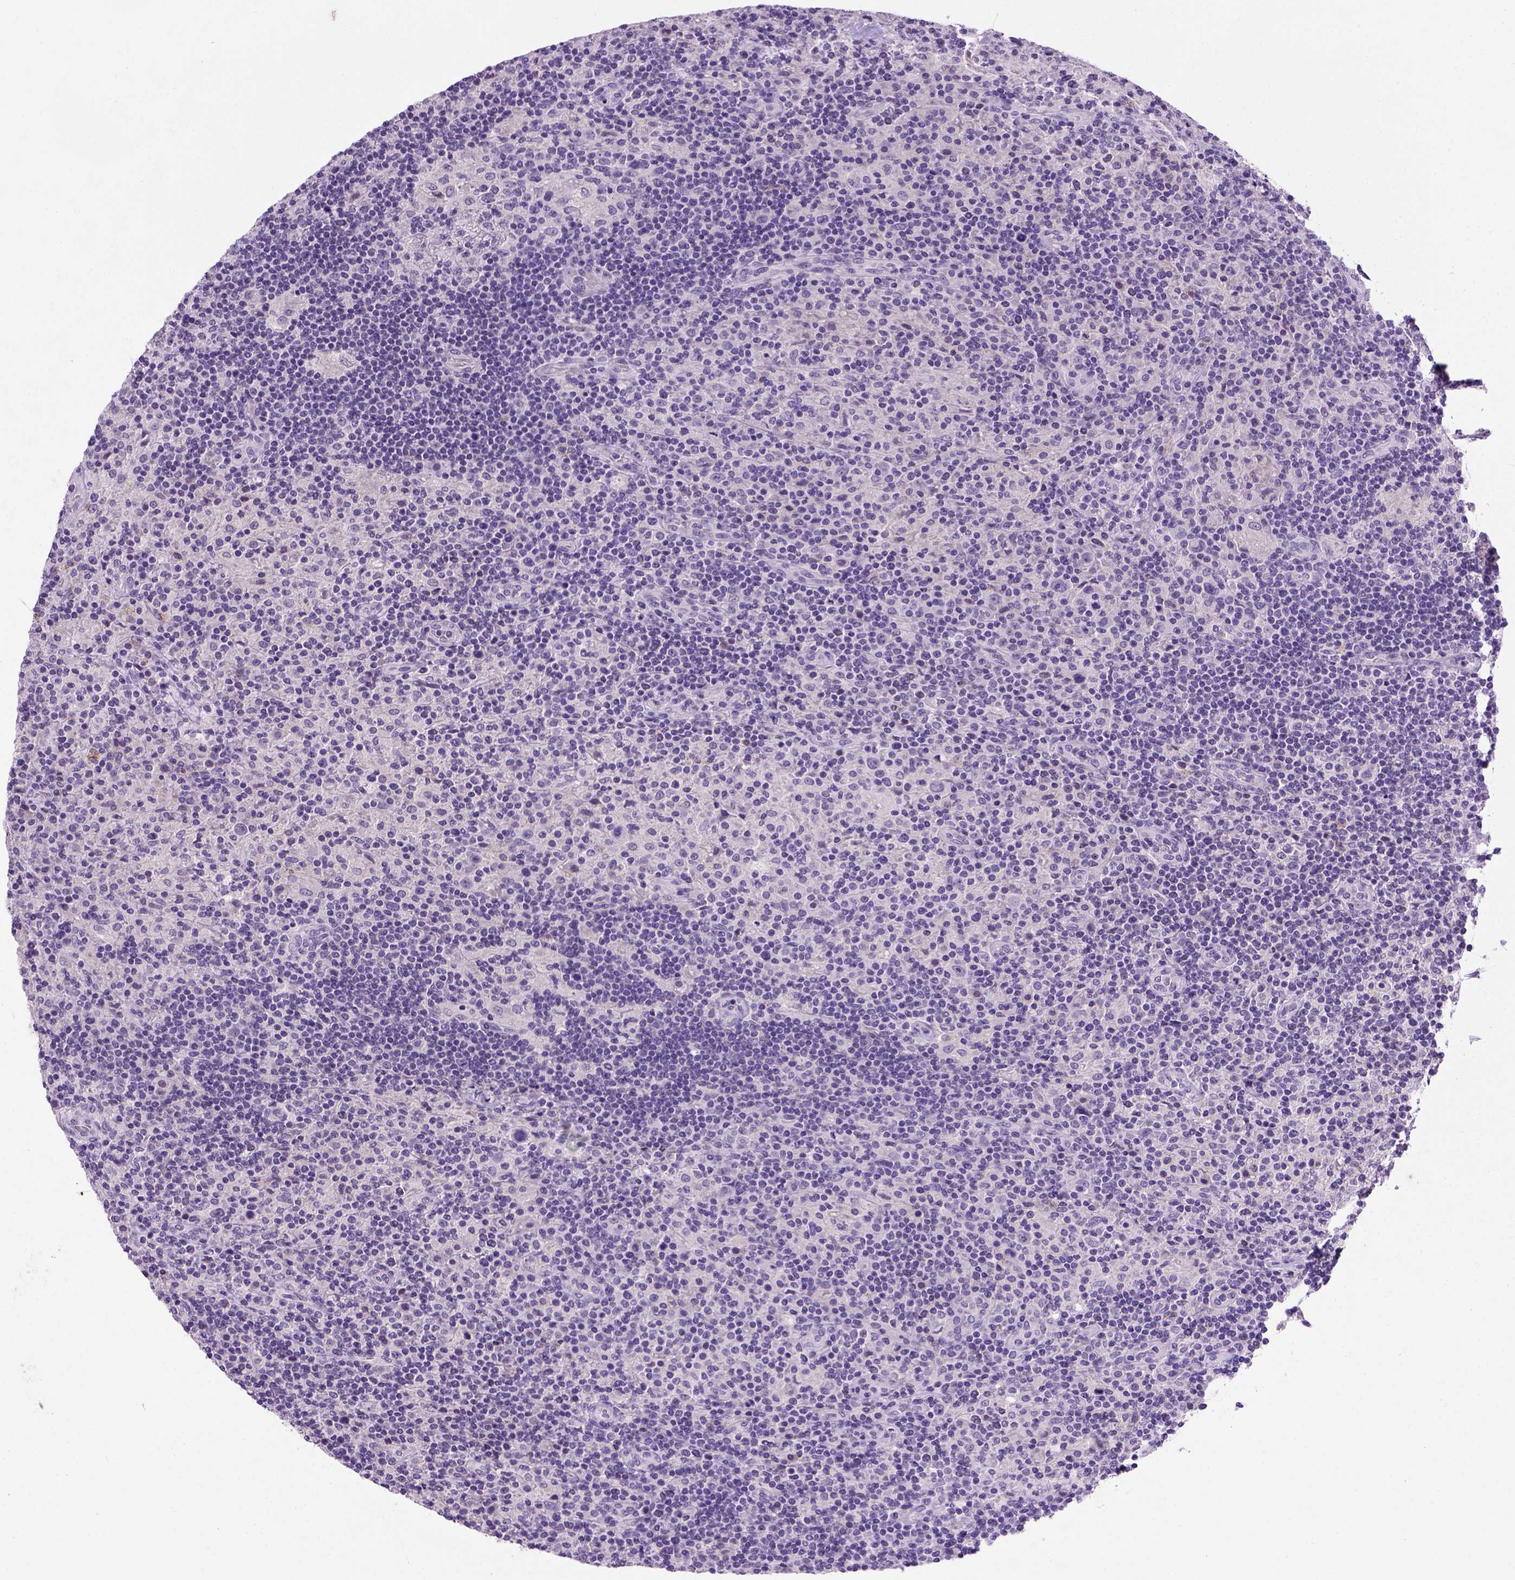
{"staining": {"intensity": "negative", "quantity": "none", "location": "none"}, "tissue": "lymphoma", "cell_type": "Tumor cells", "image_type": "cancer", "snomed": [{"axis": "morphology", "description": "Hodgkin's disease, NOS"}, {"axis": "topography", "description": "Lymph node"}], "caption": "This is a micrograph of immunohistochemistry staining of Hodgkin's disease, which shows no staining in tumor cells. The staining was performed using DAB to visualize the protein expression in brown, while the nuclei were stained in blue with hematoxylin (Magnification: 20x).", "gene": "CDH1", "patient": {"sex": "male", "age": 70}}